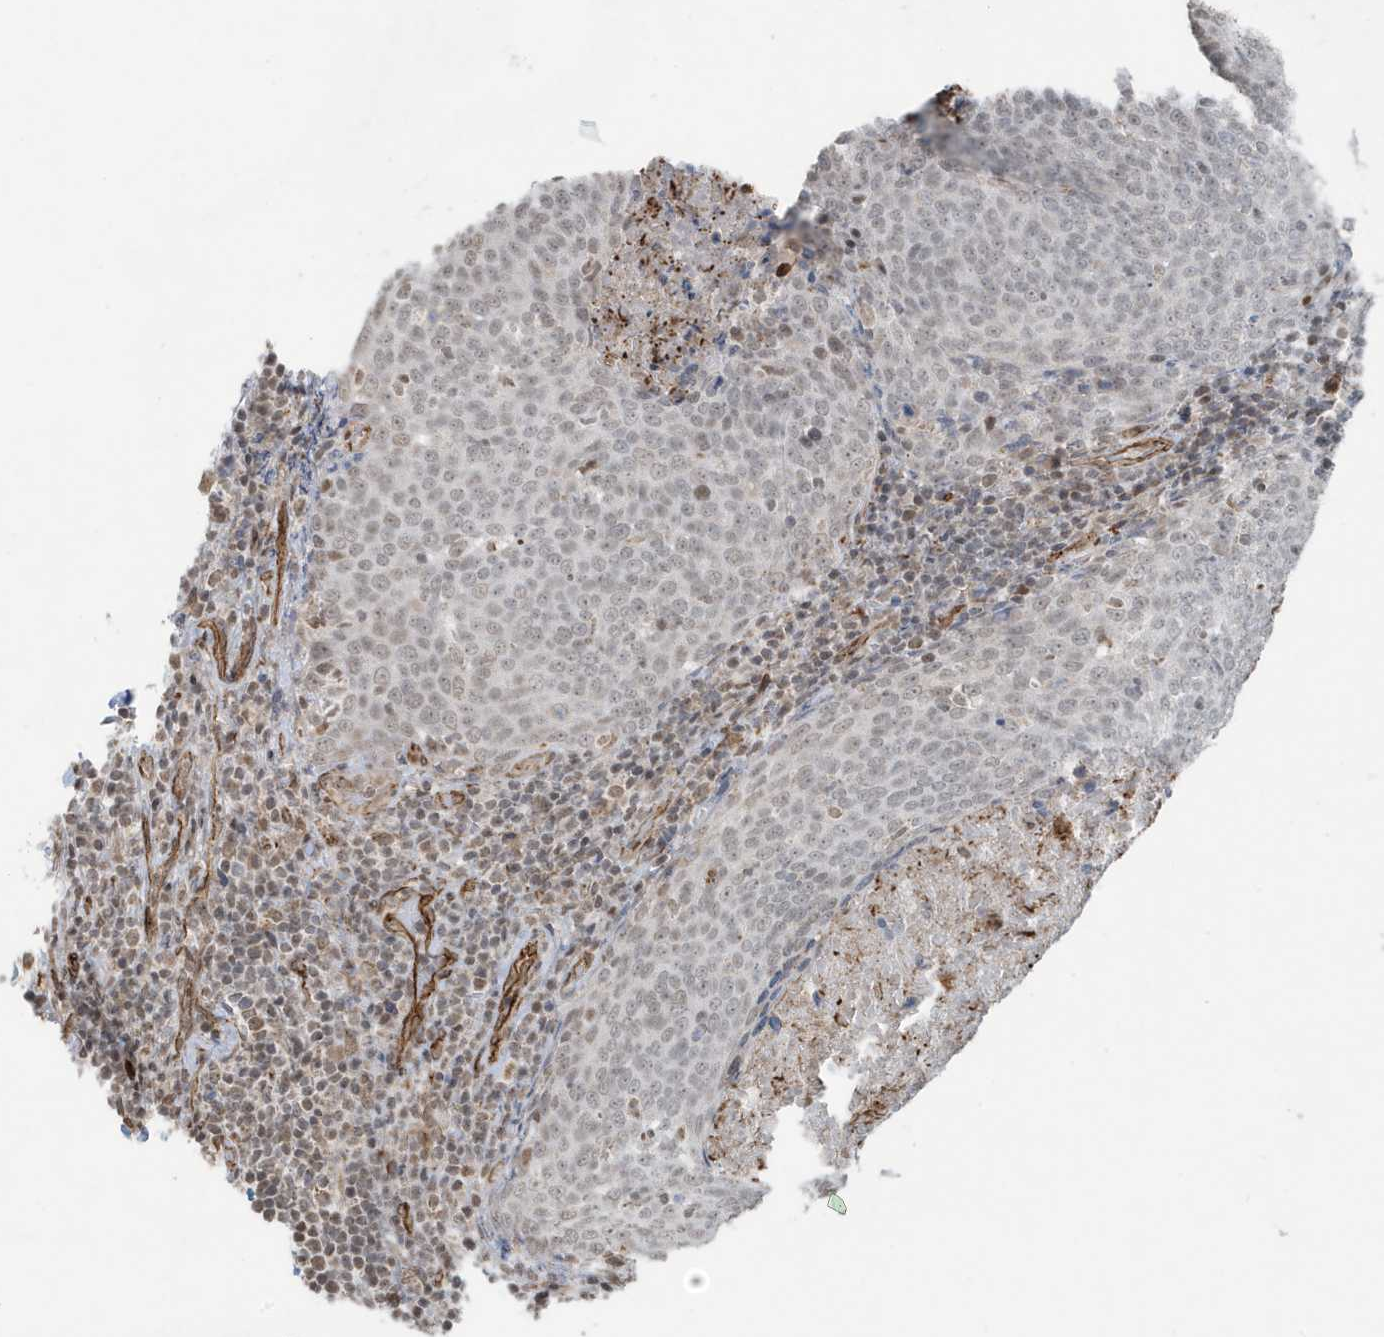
{"staining": {"intensity": "weak", "quantity": "<25%", "location": "nuclear"}, "tissue": "head and neck cancer", "cell_type": "Tumor cells", "image_type": "cancer", "snomed": [{"axis": "morphology", "description": "Squamous cell carcinoma, NOS"}, {"axis": "morphology", "description": "Squamous cell carcinoma, metastatic, NOS"}, {"axis": "topography", "description": "Lymph node"}, {"axis": "topography", "description": "Head-Neck"}], "caption": "The micrograph demonstrates no significant expression in tumor cells of head and neck cancer. The staining was performed using DAB (3,3'-diaminobenzidine) to visualize the protein expression in brown, while the nuclei were stained in blue with hematoxylin (Magnification: 20x).", "gene": "CHCHD4", "patient": {"sex": "male", "age": 62}}